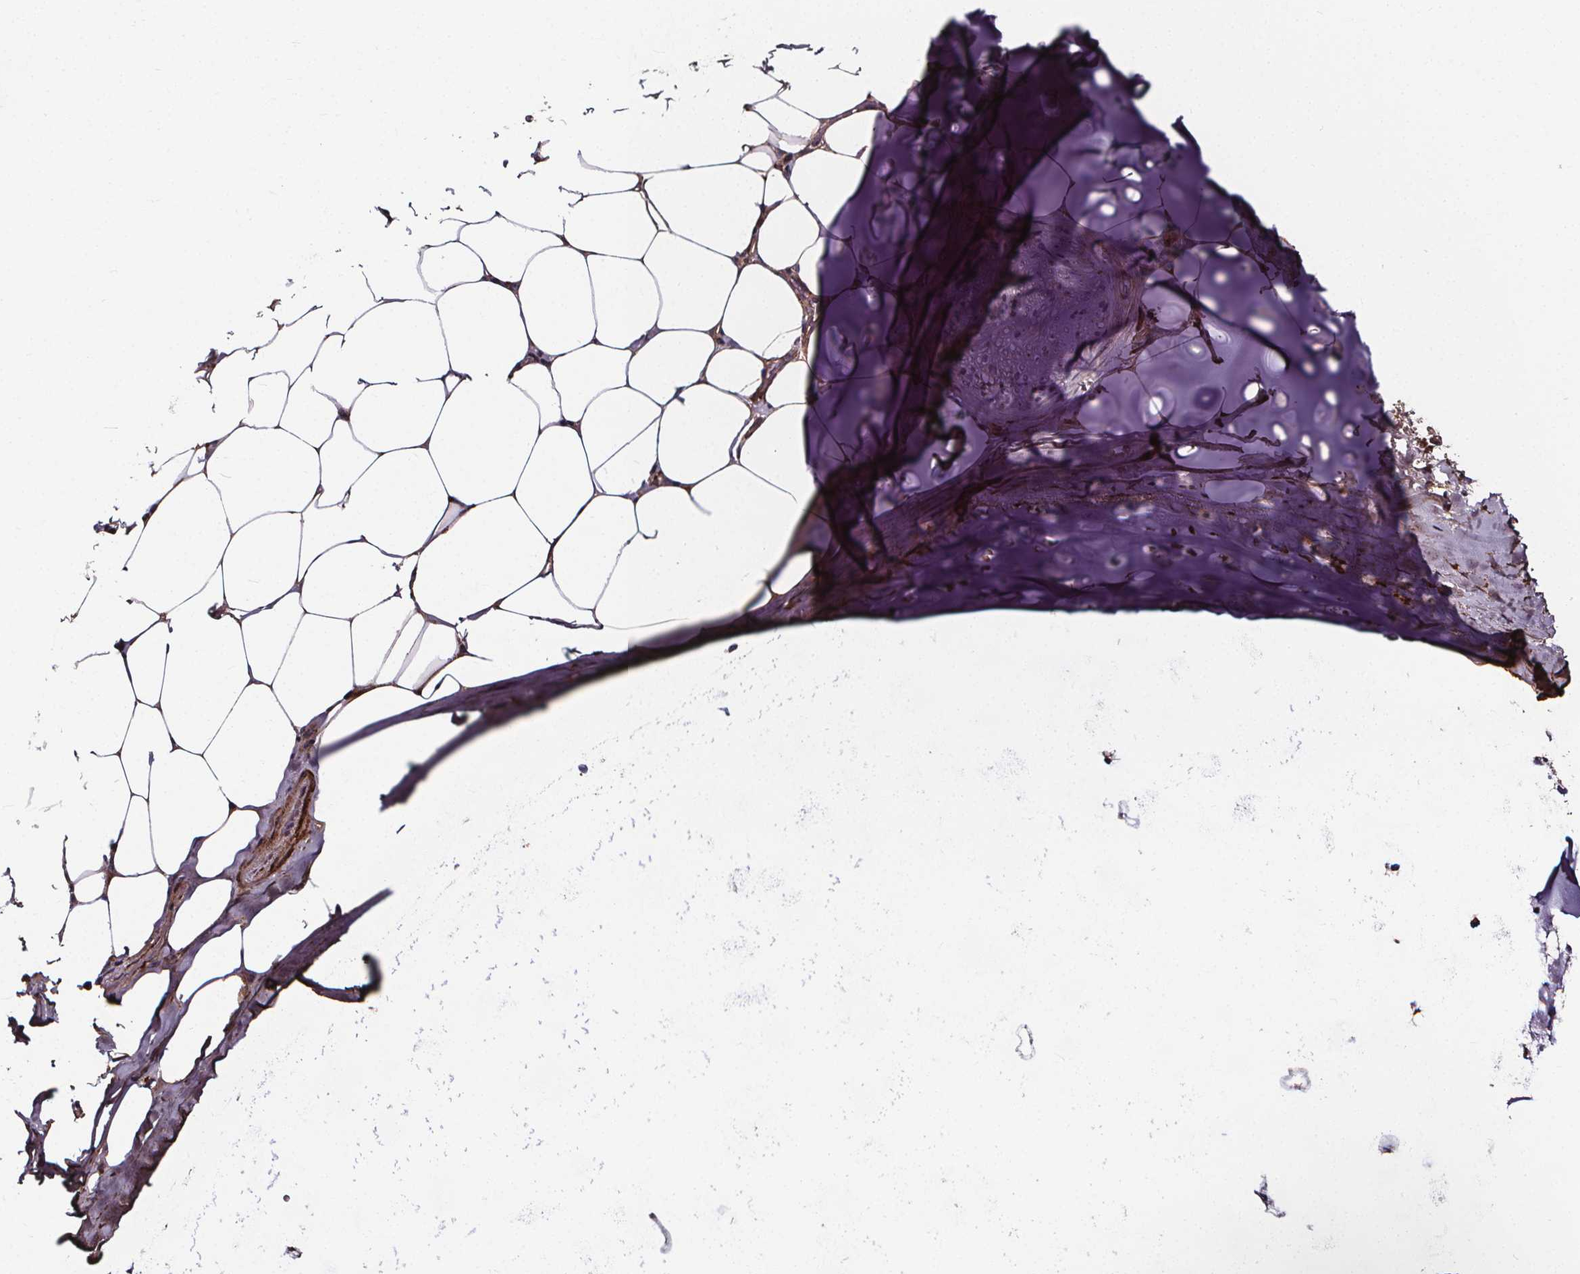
{"staining": {"intensity": "negative", "quantity": "none", "location": "none"}, "tissue": "adipose tissue", "cell_type": "Adipocytes", "image_type": "normal", "snomed": [{"axis": "morphology", "description": "Normal tissue, NOS"}, {"axis": "topography", "description": "Bronchus"}, {"axis": "topography", "description": "Lung"}], "caption": "There is no significant expression in adipocytes of adipose tissue. Brightfield microscopy of IHC stained with DAB (3,3'-diaminobenzidine) (brown) and hematoxylin (blue), captured at high magnification.", "gene": "AEBP1", "patient": {"sex": "female", "age": 57}}